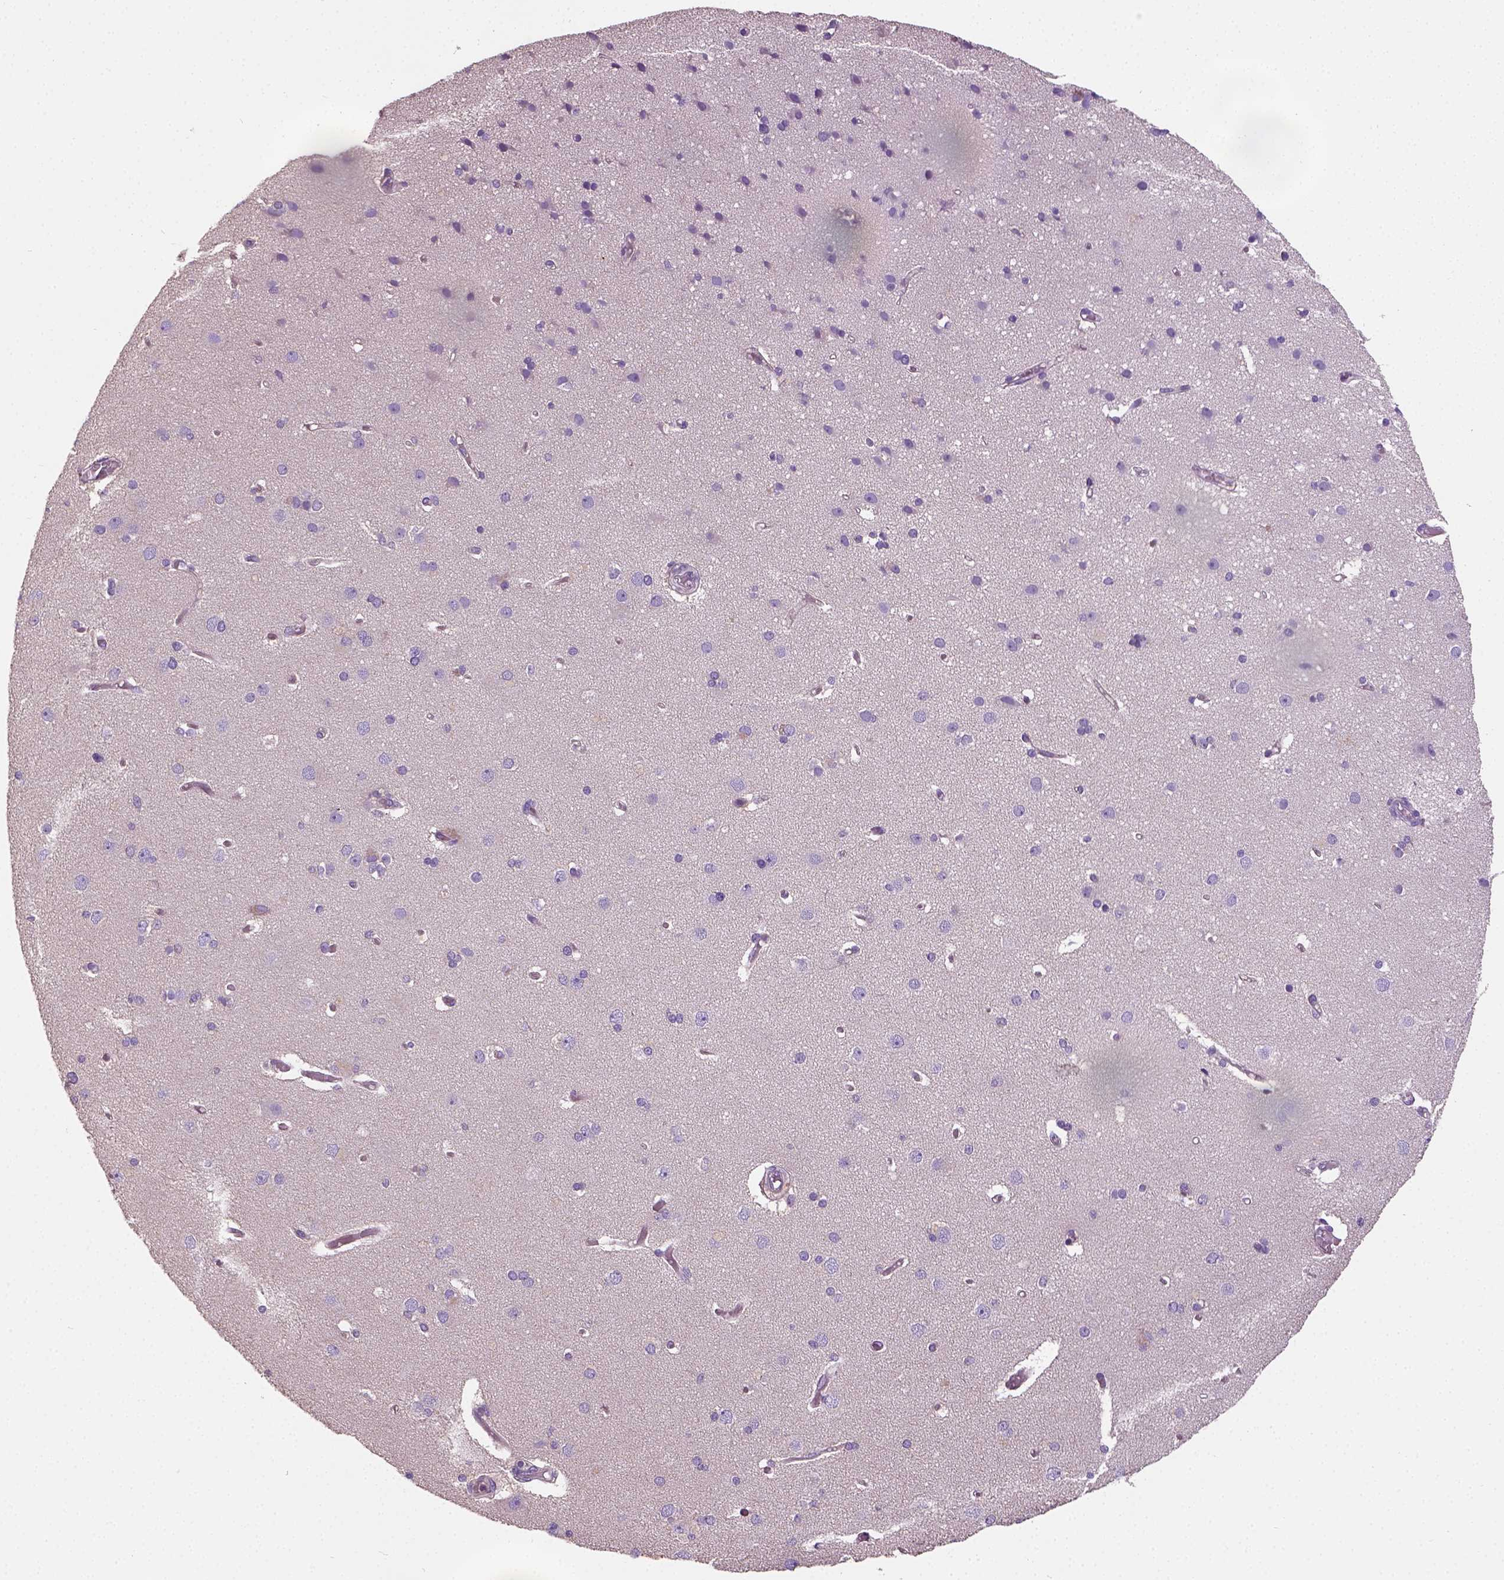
{"staining": {"intensity": "weak", "quantity": "25%-75%", "location": "cytoplasmic/membranous"}, "tissue": "cerebral cortex", "cell_type": "Endothelial cells", "image_type": "normal", "snomed": [{"axis": "morphology", "description": "Normal tissue, NOS"}, {"axis": "morphology", "description": "Glioma, malignant, High grade"}, {"axis": "topography", "description": "Cerebral cortex"}], "caption": "An image of cerebral cortex stained for a protein displays weak cytoplasmic/membranous brown staining in endothelial cells. The staining was performed using DAB (3,3'-diaminobenzidine), with brown indicating positive protein expression. Nuclei are stained blue with hematoxylin.", "gene": "CRACR2A", "patient": {"sex": "male", "age": 71}}